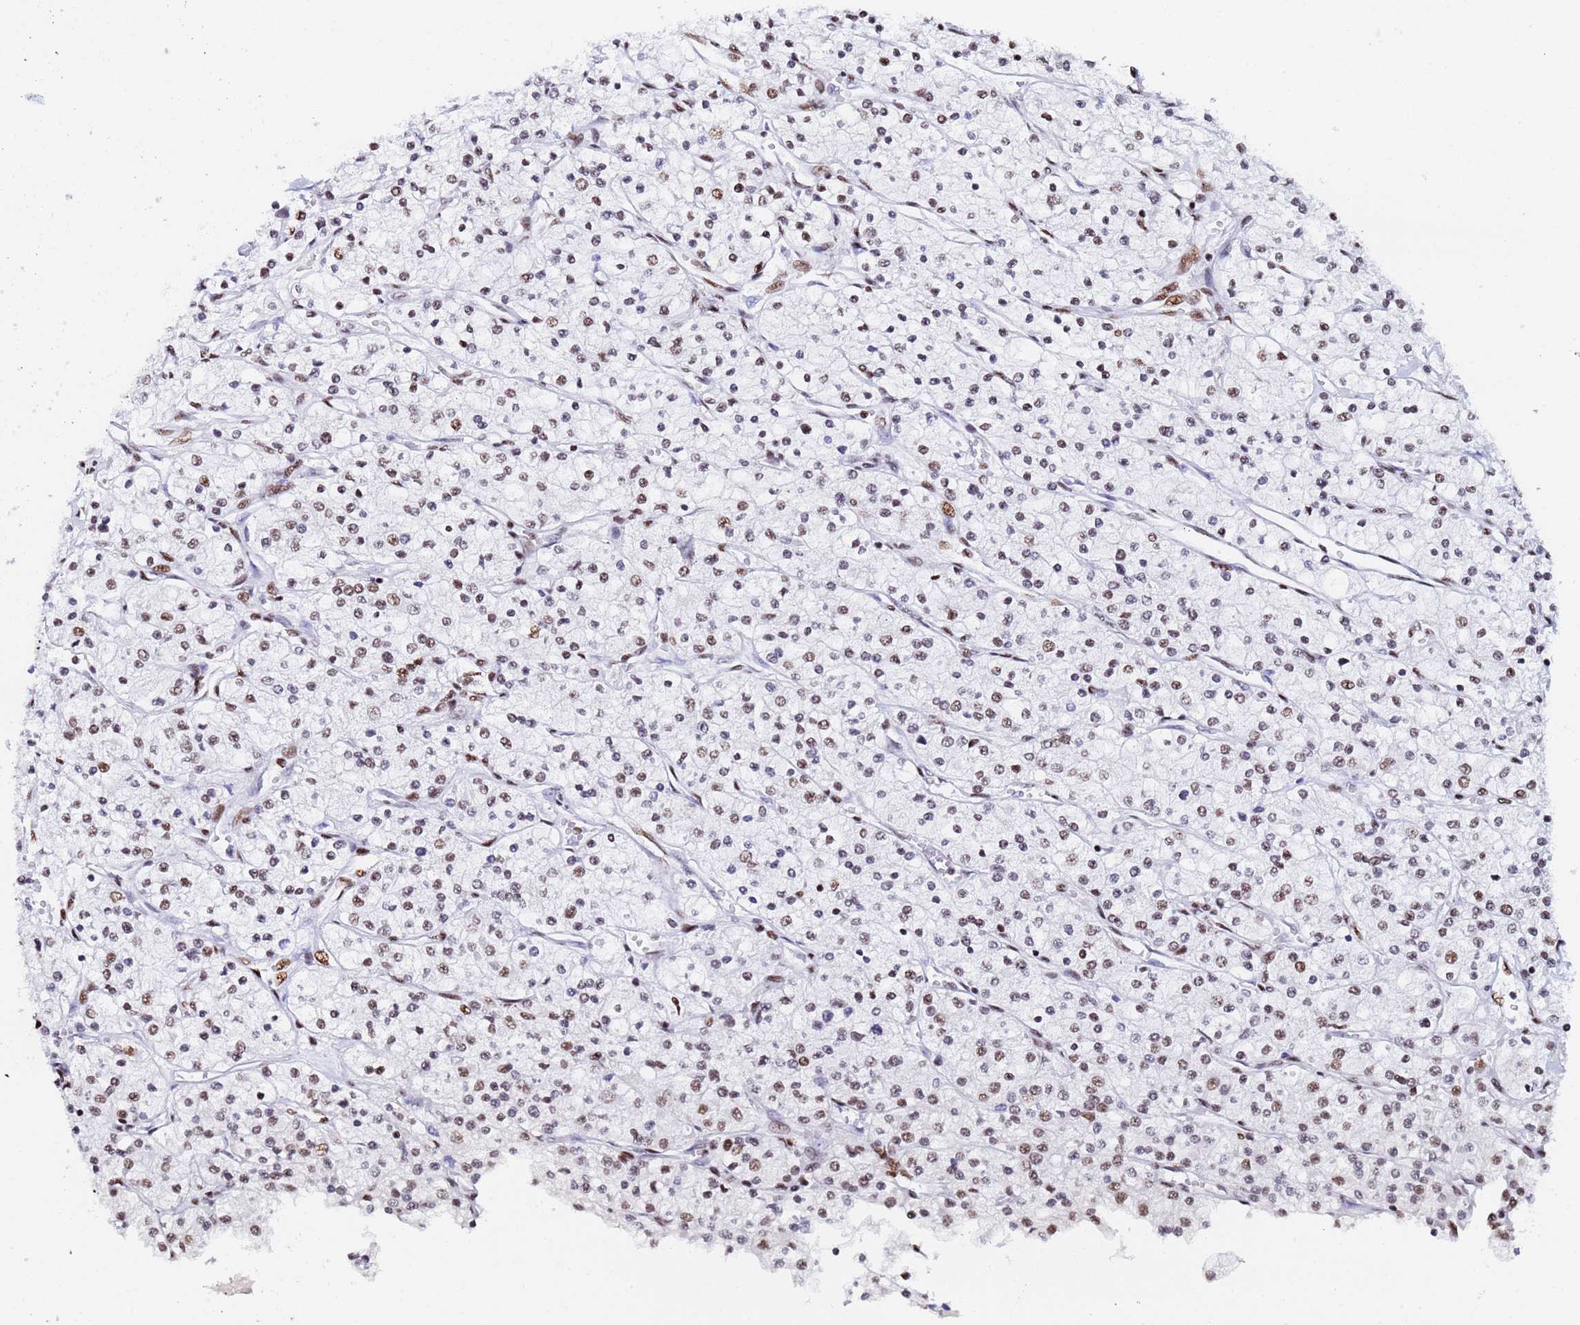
{"staining": {"intensity": "moderate", "quantity": "25%-75%", "location": "nuclear"}, "tissue": "renal cancer", "cell_type": "Tumor cells", "image_type": "cancer", "snomed": [{"axis": "morphology", "description": "Adenocarcinoma, NOS"}, {"axis": "topography", "description": "Kidney"}], "caption": "Protein expression analysis of renal cancer (adenocarcinoma) exhibits moderate nuclear staining in about 25%-75% of tumor cells. The protein is stained brown, and the nuclei are stained in blue (DAB IHC with brightfield microscopy, high magnification).", "gene": "SNRPA1", "patient": {"sex": "male", "age": 80}}